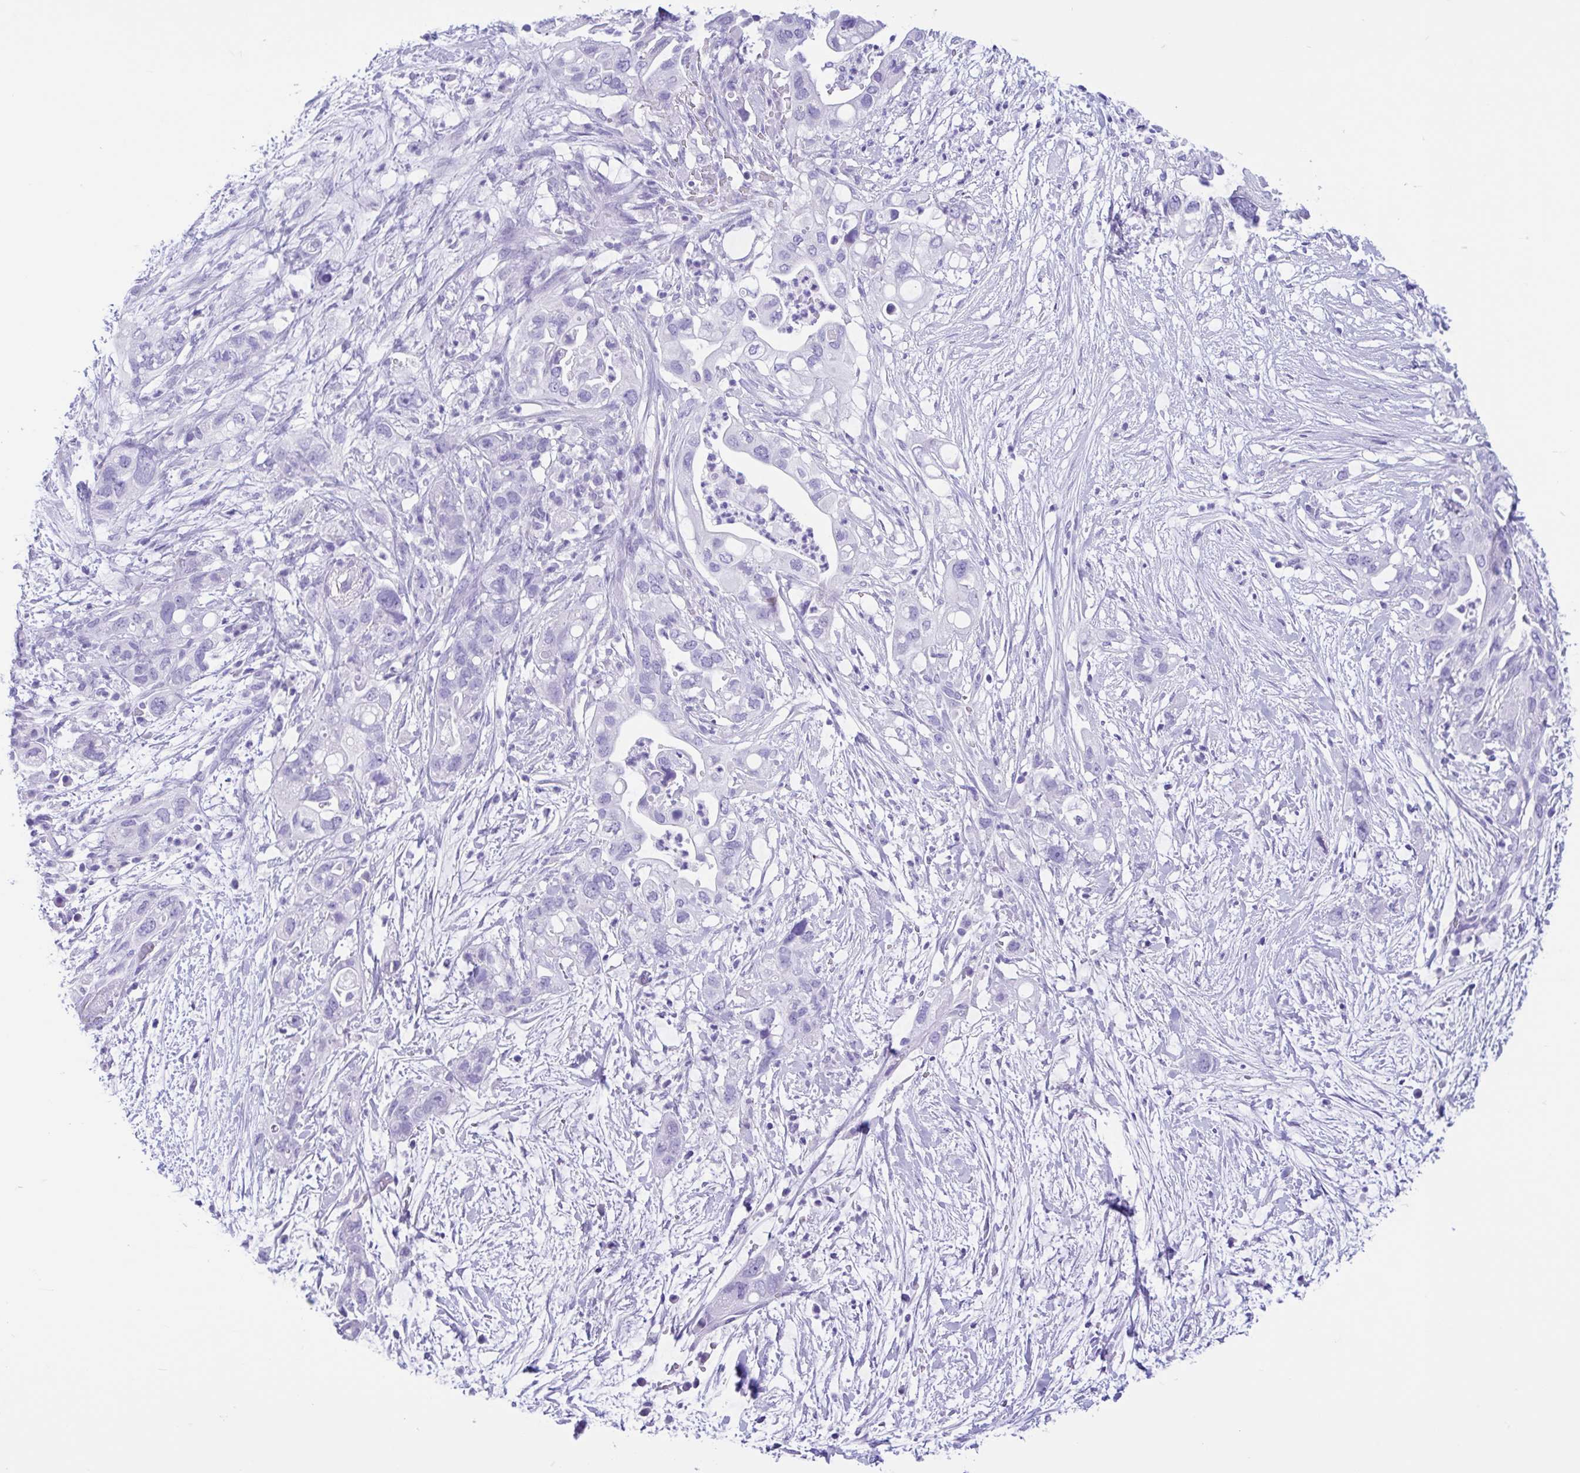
{"staining": {"intensity": "negative", "quantity": "none", "location": "none"}, "tissue": "pancreatic cancer", "cell_type": "Tumor cells", "image_type": "cancer", "snomed": [{"axis": "morphology", "description": "Adenocarcinoma, NOS"}, {"axis": "topography", "description": "Pancreas"}], "caption": "This image is of adenocarcinoma (pancreatic) stained with immunohistochemistry to label a protein in brown with the nuclei are counter-stained blue. There is no positivity in tumor cells.", "gene": "OR4N4", "patient": {"sex": "female", "age": 72}}